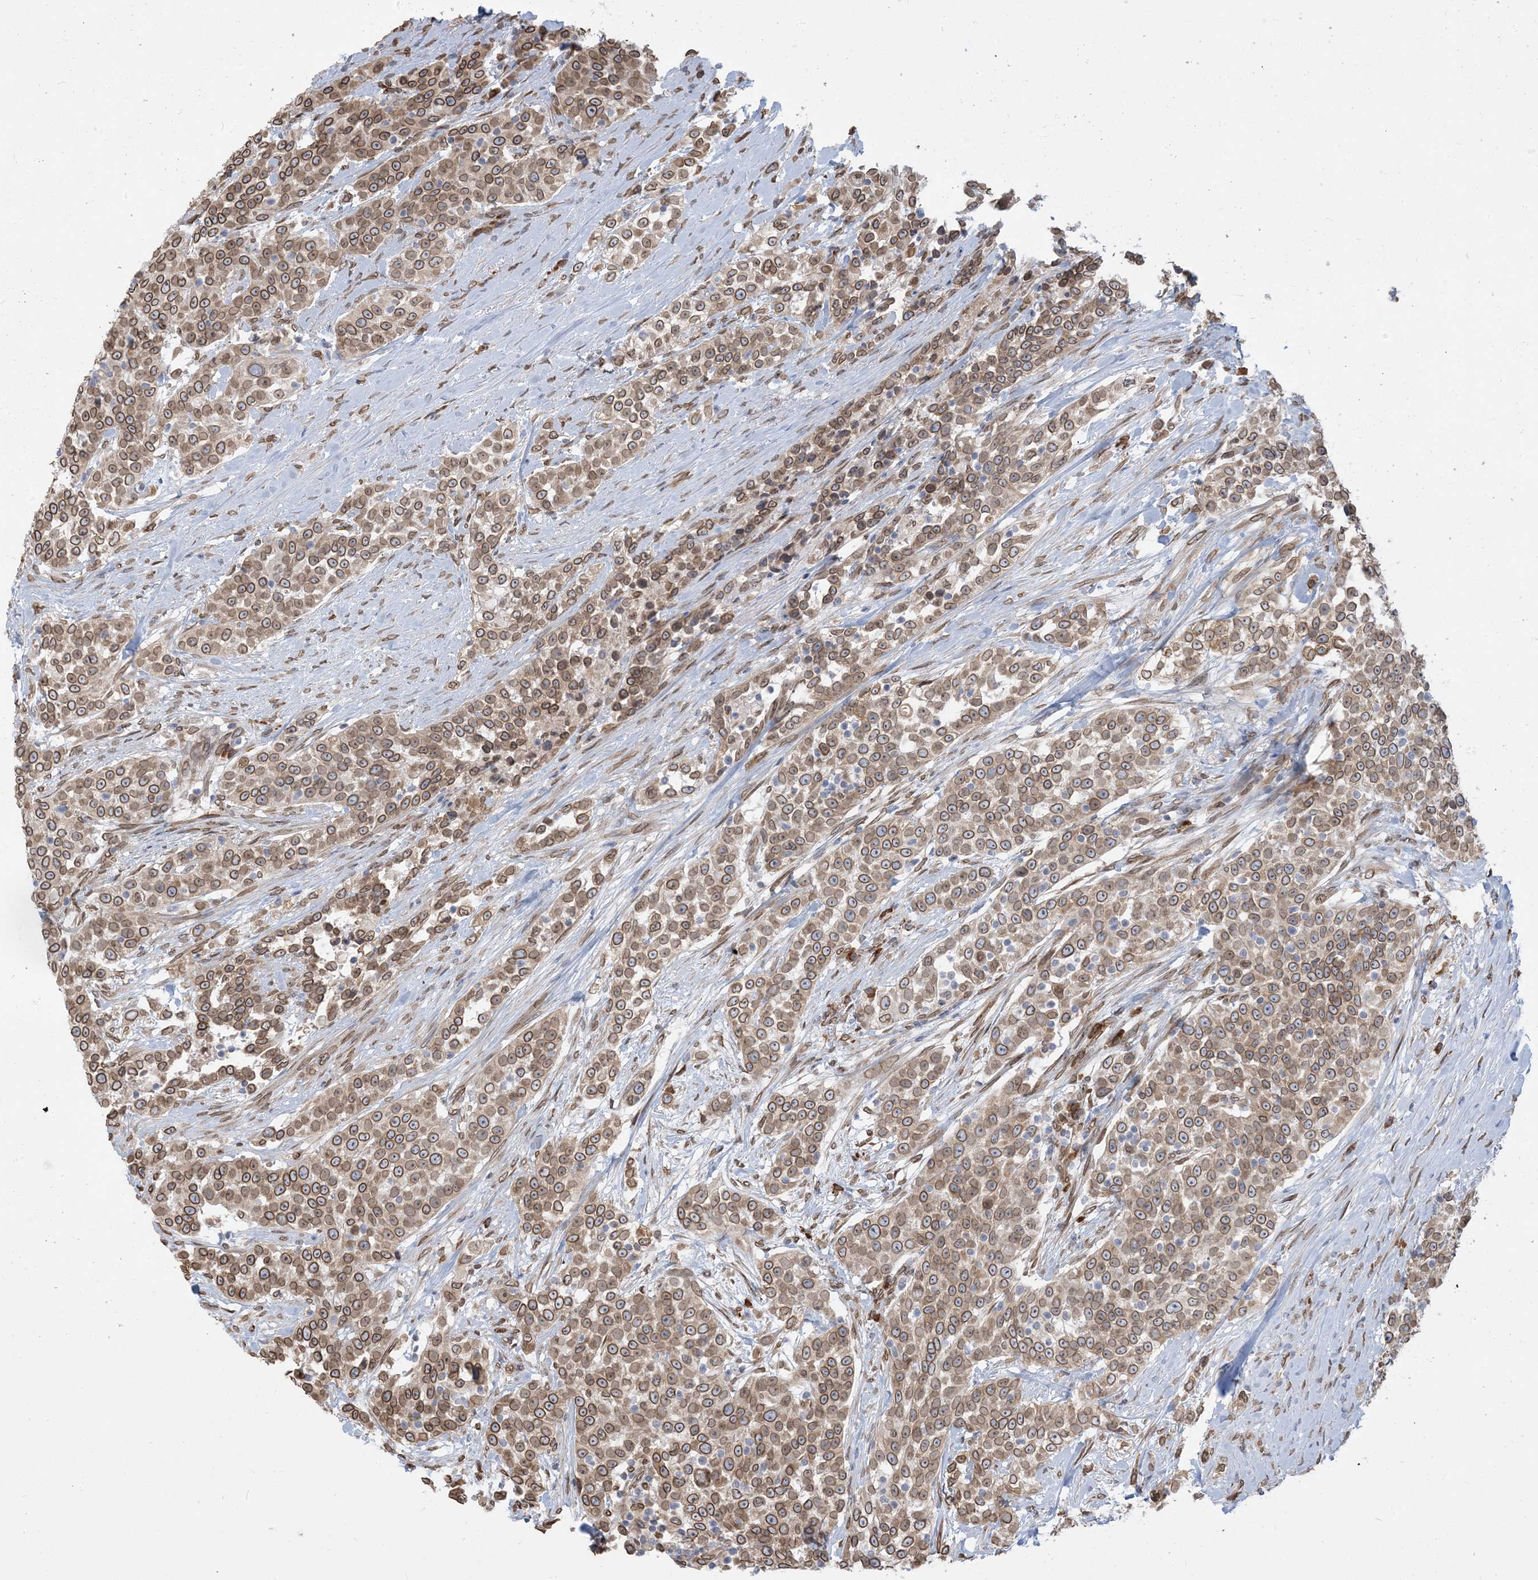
{"staining": {"intensity": "moderate", "quantity": ">75%", "location": "cytoplasmic/membranous,nuclear"}, "tissue": "urothelial cancer", "cell_type": "Tumor cells", "image_type": "cancer", "snomed": [{"axis": "morphology", "description": "Urothelial carcinoma, High grade"}, {"axis": "topography", "description": "Urinary bladder"}], "caption": "Brown immunohistochemical staining in high-grade urothelial carcinoma demonstrates moderate cytoplasmic/membranous and nuclear expression in about >75% of tumor cells.", "gene": "WWP1", "patient": {"sex": "female", "age": 80}}